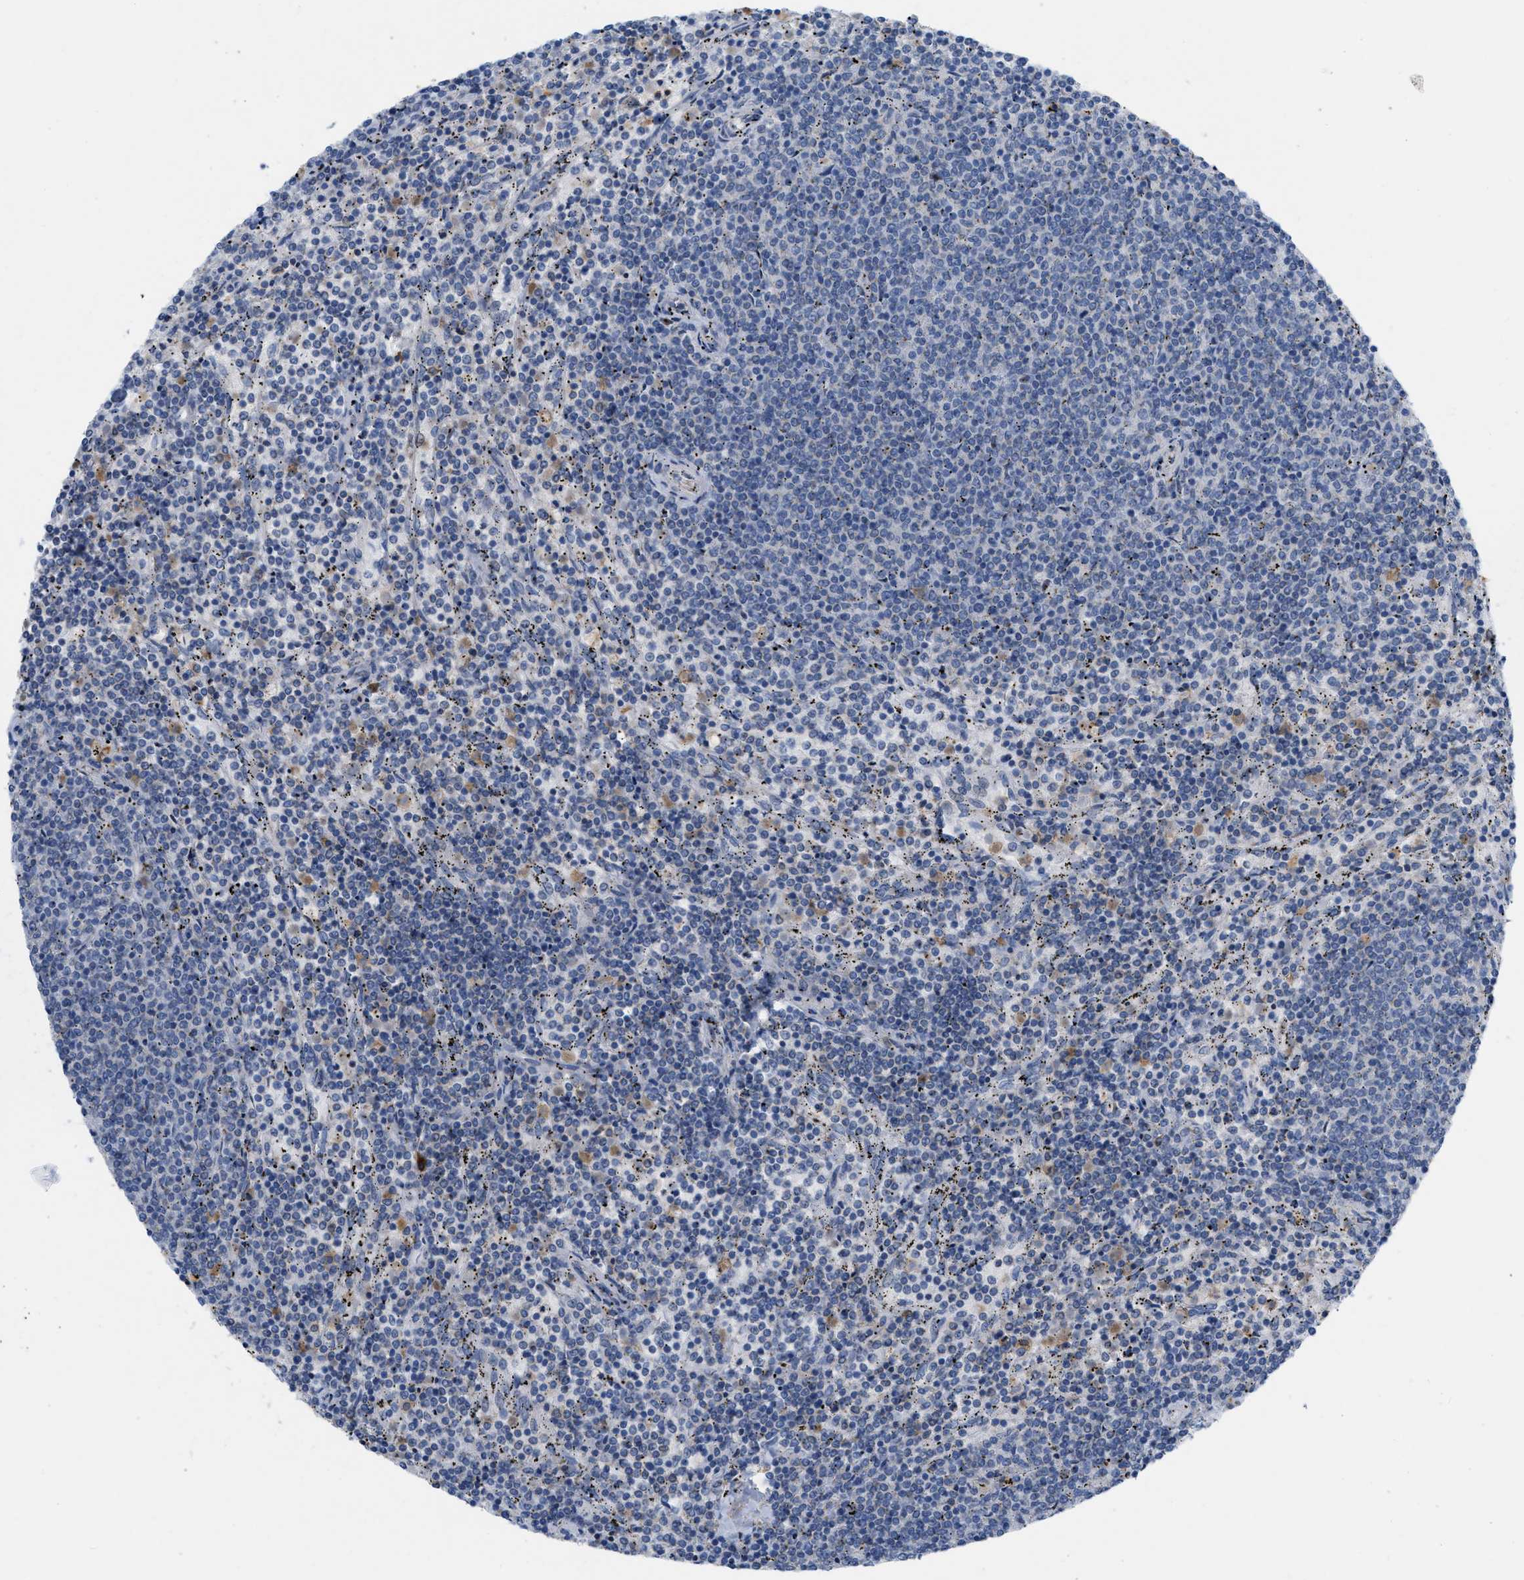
{"staining": {"intensity": "negative", "quantity": "none", "location": "none"}, "tissue": "lymphoma", "cell_type": "Tumor cells", "image_type": "cancer", "snomed": [{"axis": "morphology", "description": "Malignant lymphoma, non-Hodgkin's type, Low grade"}, {"axis": "topography", "description": "Spleen"}], "caption": "Immunohistochemical staining of human lymphoma exhibits no significant staining in tumor cells.", "gene": "PLPPR5", "patient": {"sex": "female", "age": 50}}